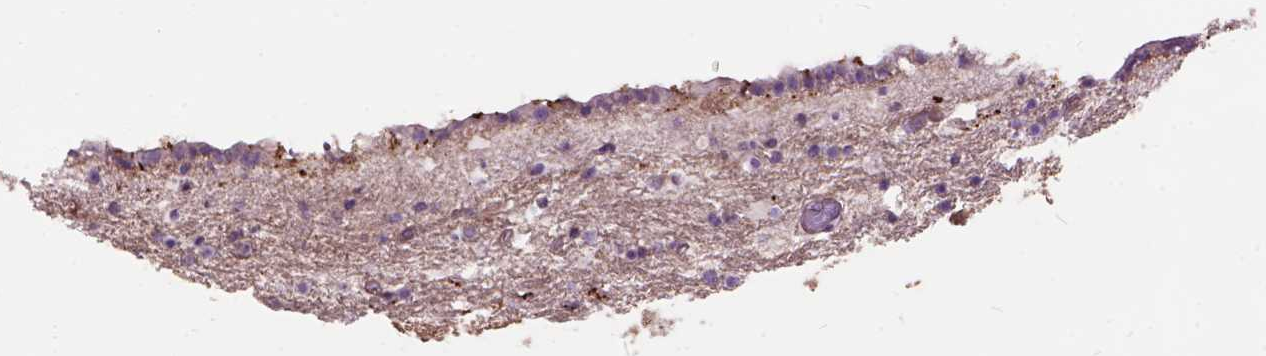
{"staining": {"intensity": "negative", "quantity": "none", "location": "none"}, "tissue": "caudate", "cell_type": "Glial cells", "image_type": "normal", "snomed": [{"axis": "morphology", "description": "Normal tissue, NOS"}, {"axis": "topography", "description": "Lateral ventricle wall"}], "caption": "Immunohistochemical staining of unremarkable caudate shows no significant staining in glial cells.", "gene": "MAPT", "patient": {"sex": "female", "age": 42}}